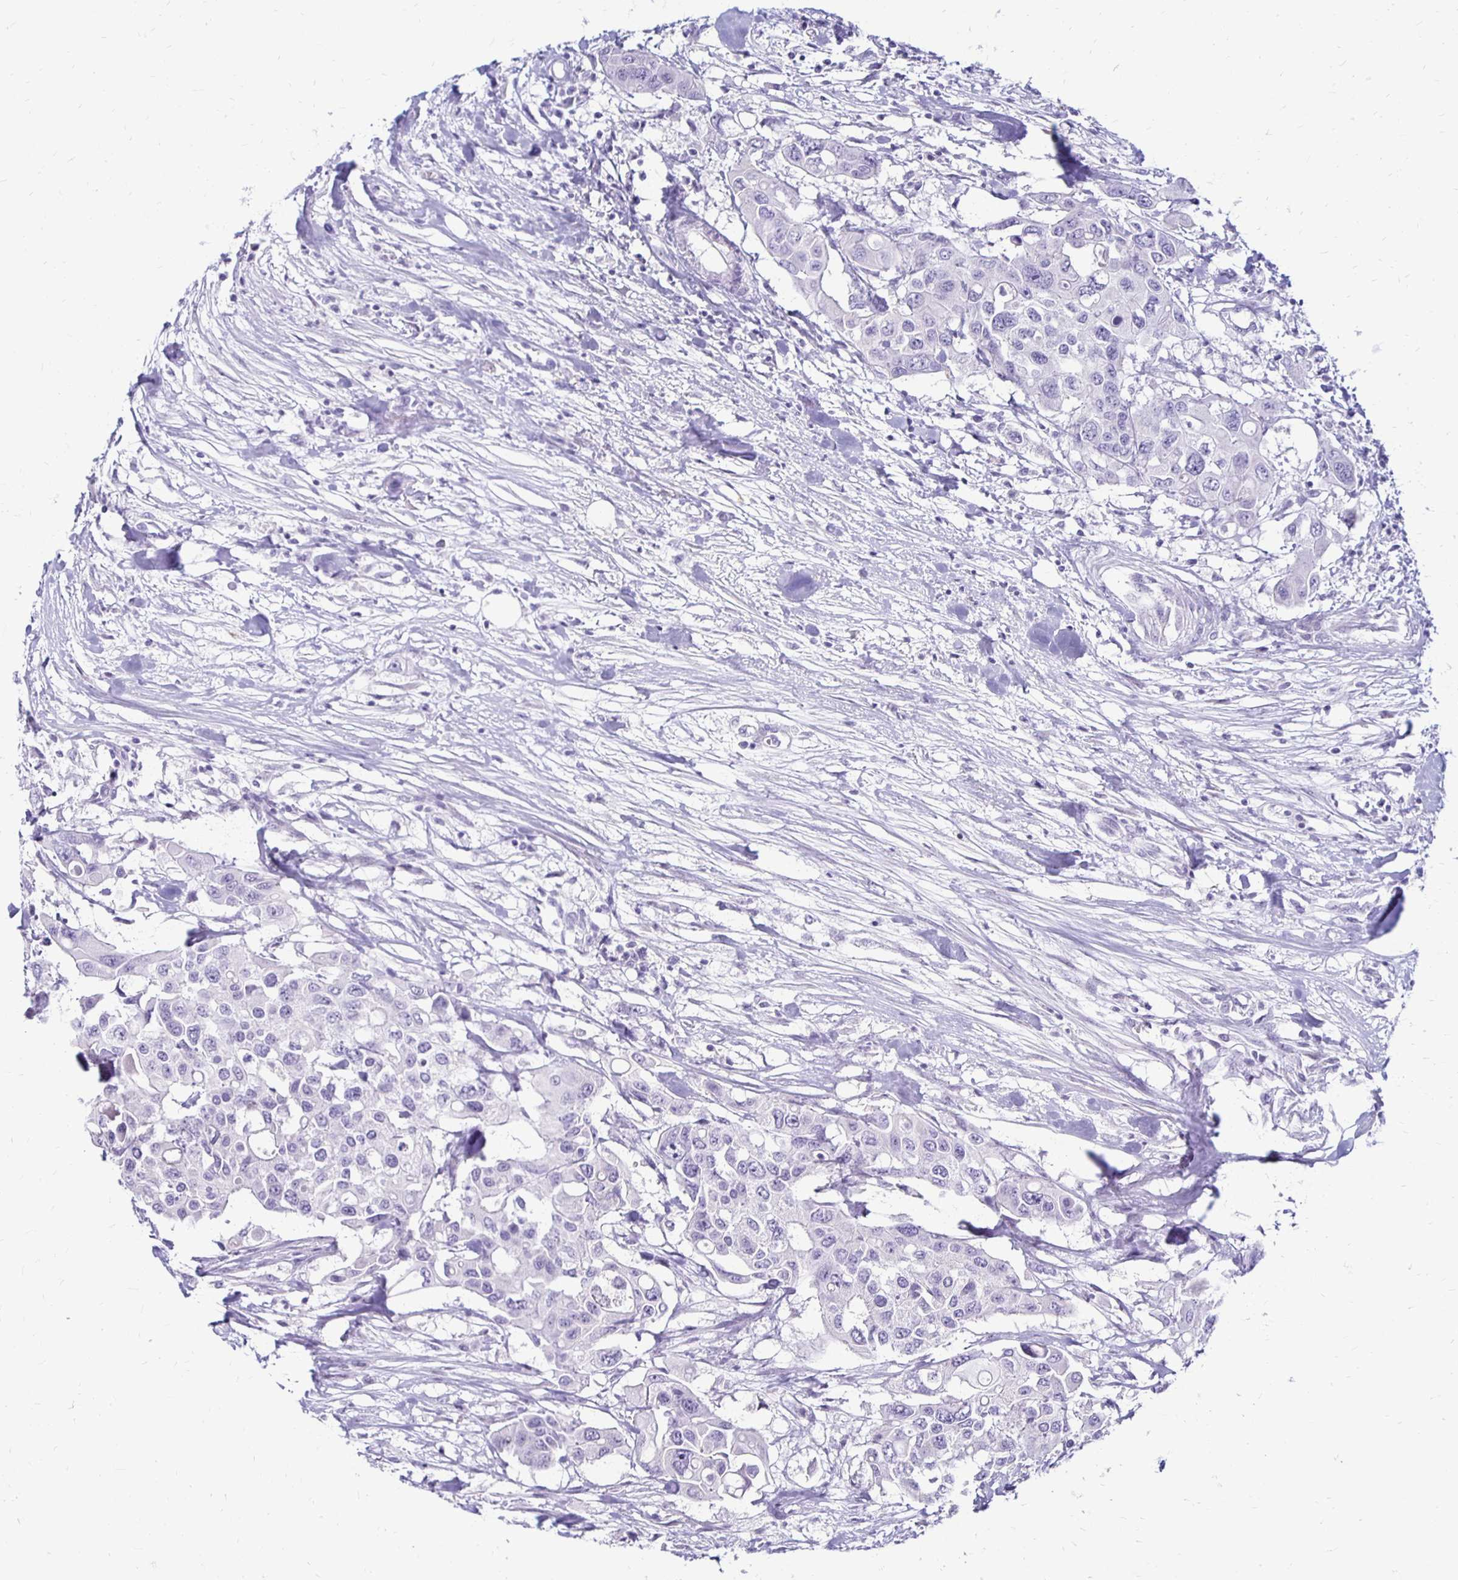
{"staining": {"intensity": "negative", "quantity": "none", "location": "none"}, "tissue": "colorectal cancer", "cell_type": "Tumor cells", "image_type": "cancer", "snomed": [{"axis": "morphology", "description": "Adenocarcinoma, NOS"}, {"axis": "topography", "description": "Colon"}], "caption": "This is an immunohistochemistry image of adenocarcinoma (colorectal). There is no positivity in tumor cells.", "gene": "RYR1", "patient": {"sex": "male", "age": 77}}